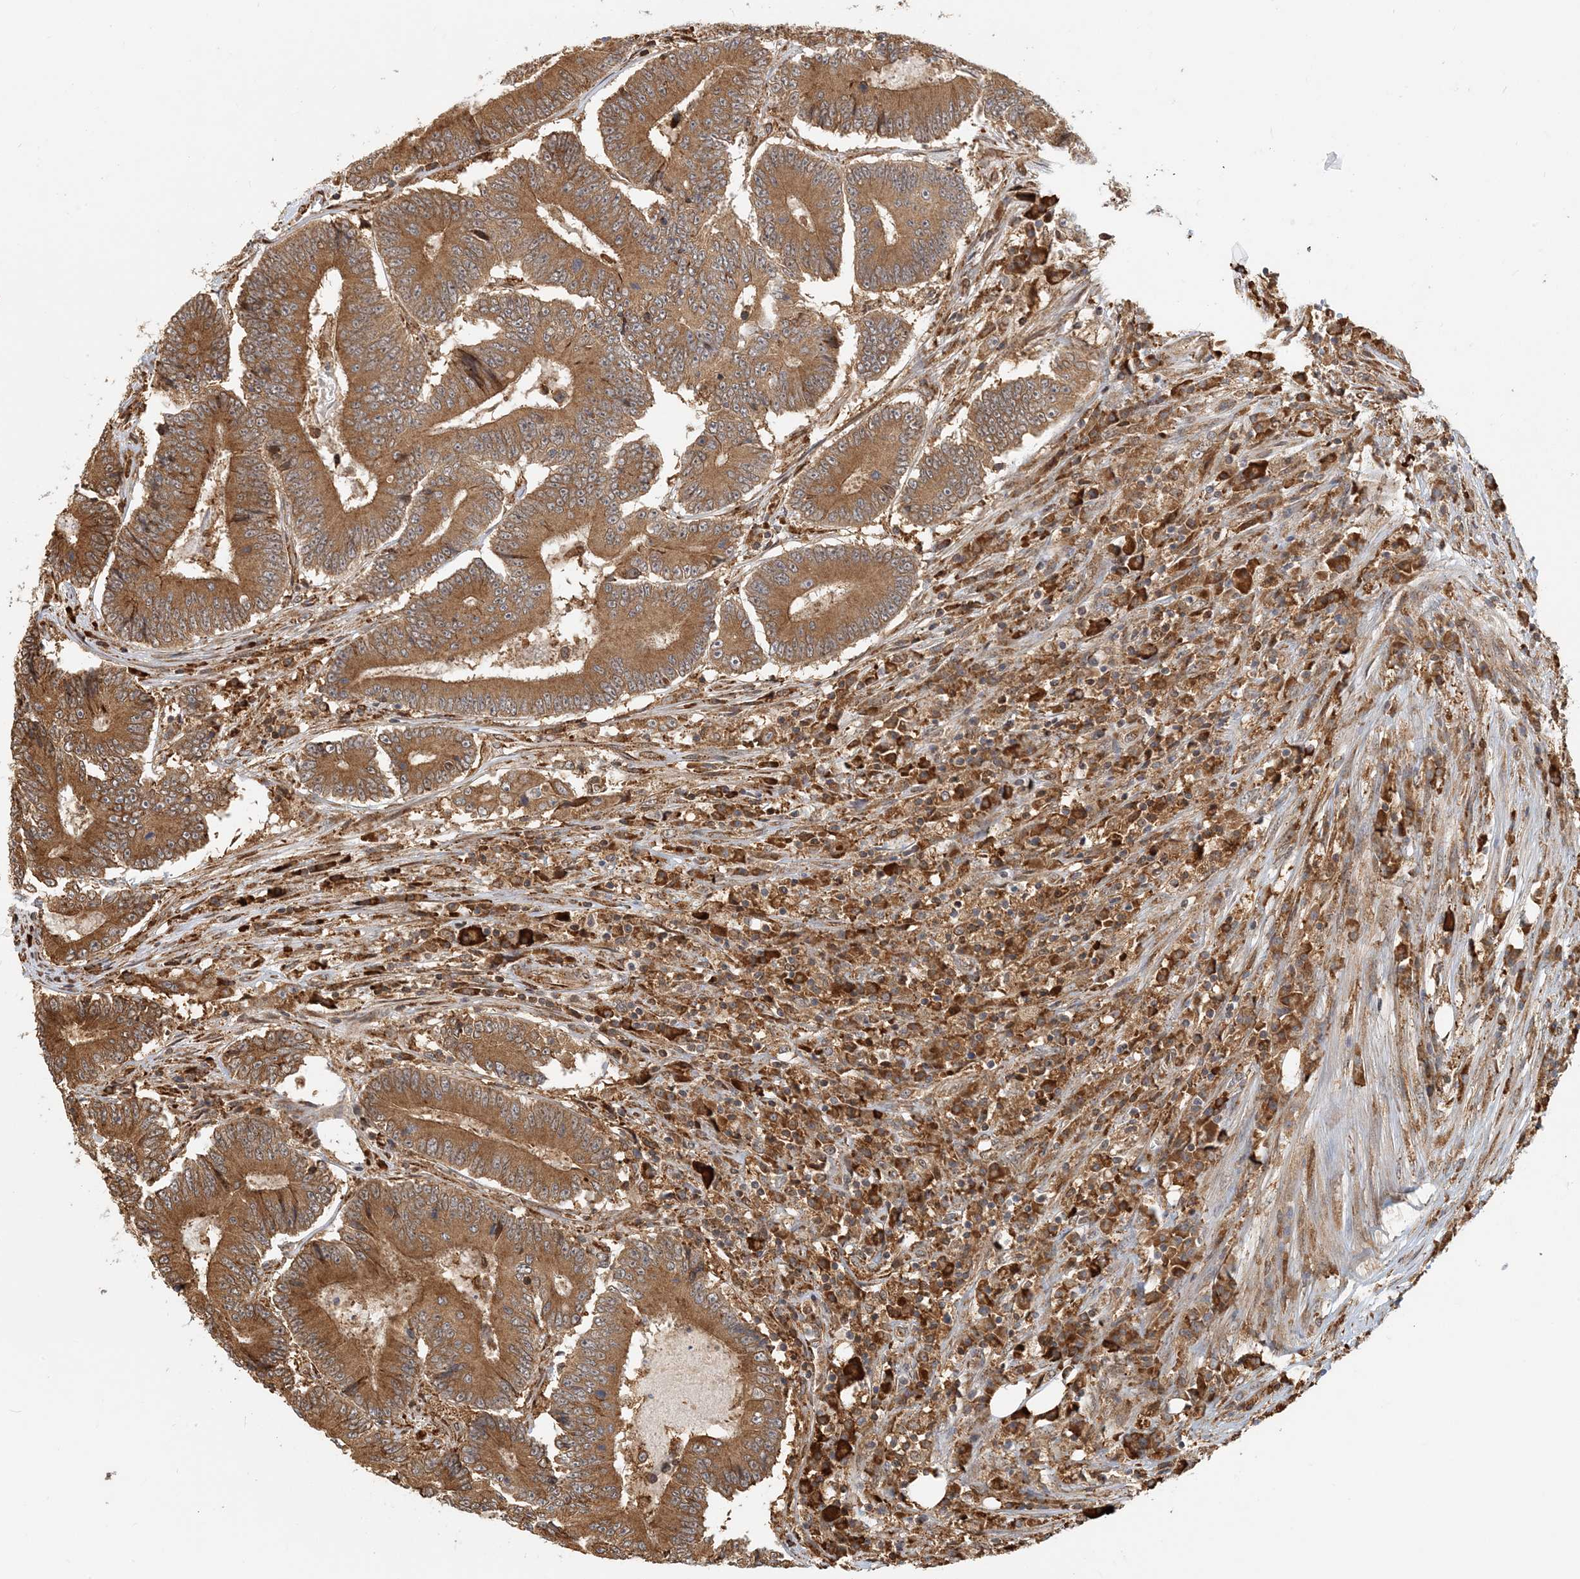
{"staining": {"intensity": "moderate", "quantity": ">75%", "location": "cytoplasmic/membranous"}, "tissue": "colorectal cancer", "cell_type": "Tumor cells", "image_type": "cancer", "snomed": [{"axis": "morphology", "description": "Adenocarcinoma, NOS"}, {"axis": "topography", "description": "Colon"}], "caption": "Immunohistochemical staining of human adenocarcinoma (colorectal) reveals medium levels of moderate cytoplasmic/membranous staining in about >75% of tumor cells.", "gene": "HNMT", "patient": {"sex": "male", "age": 83}}